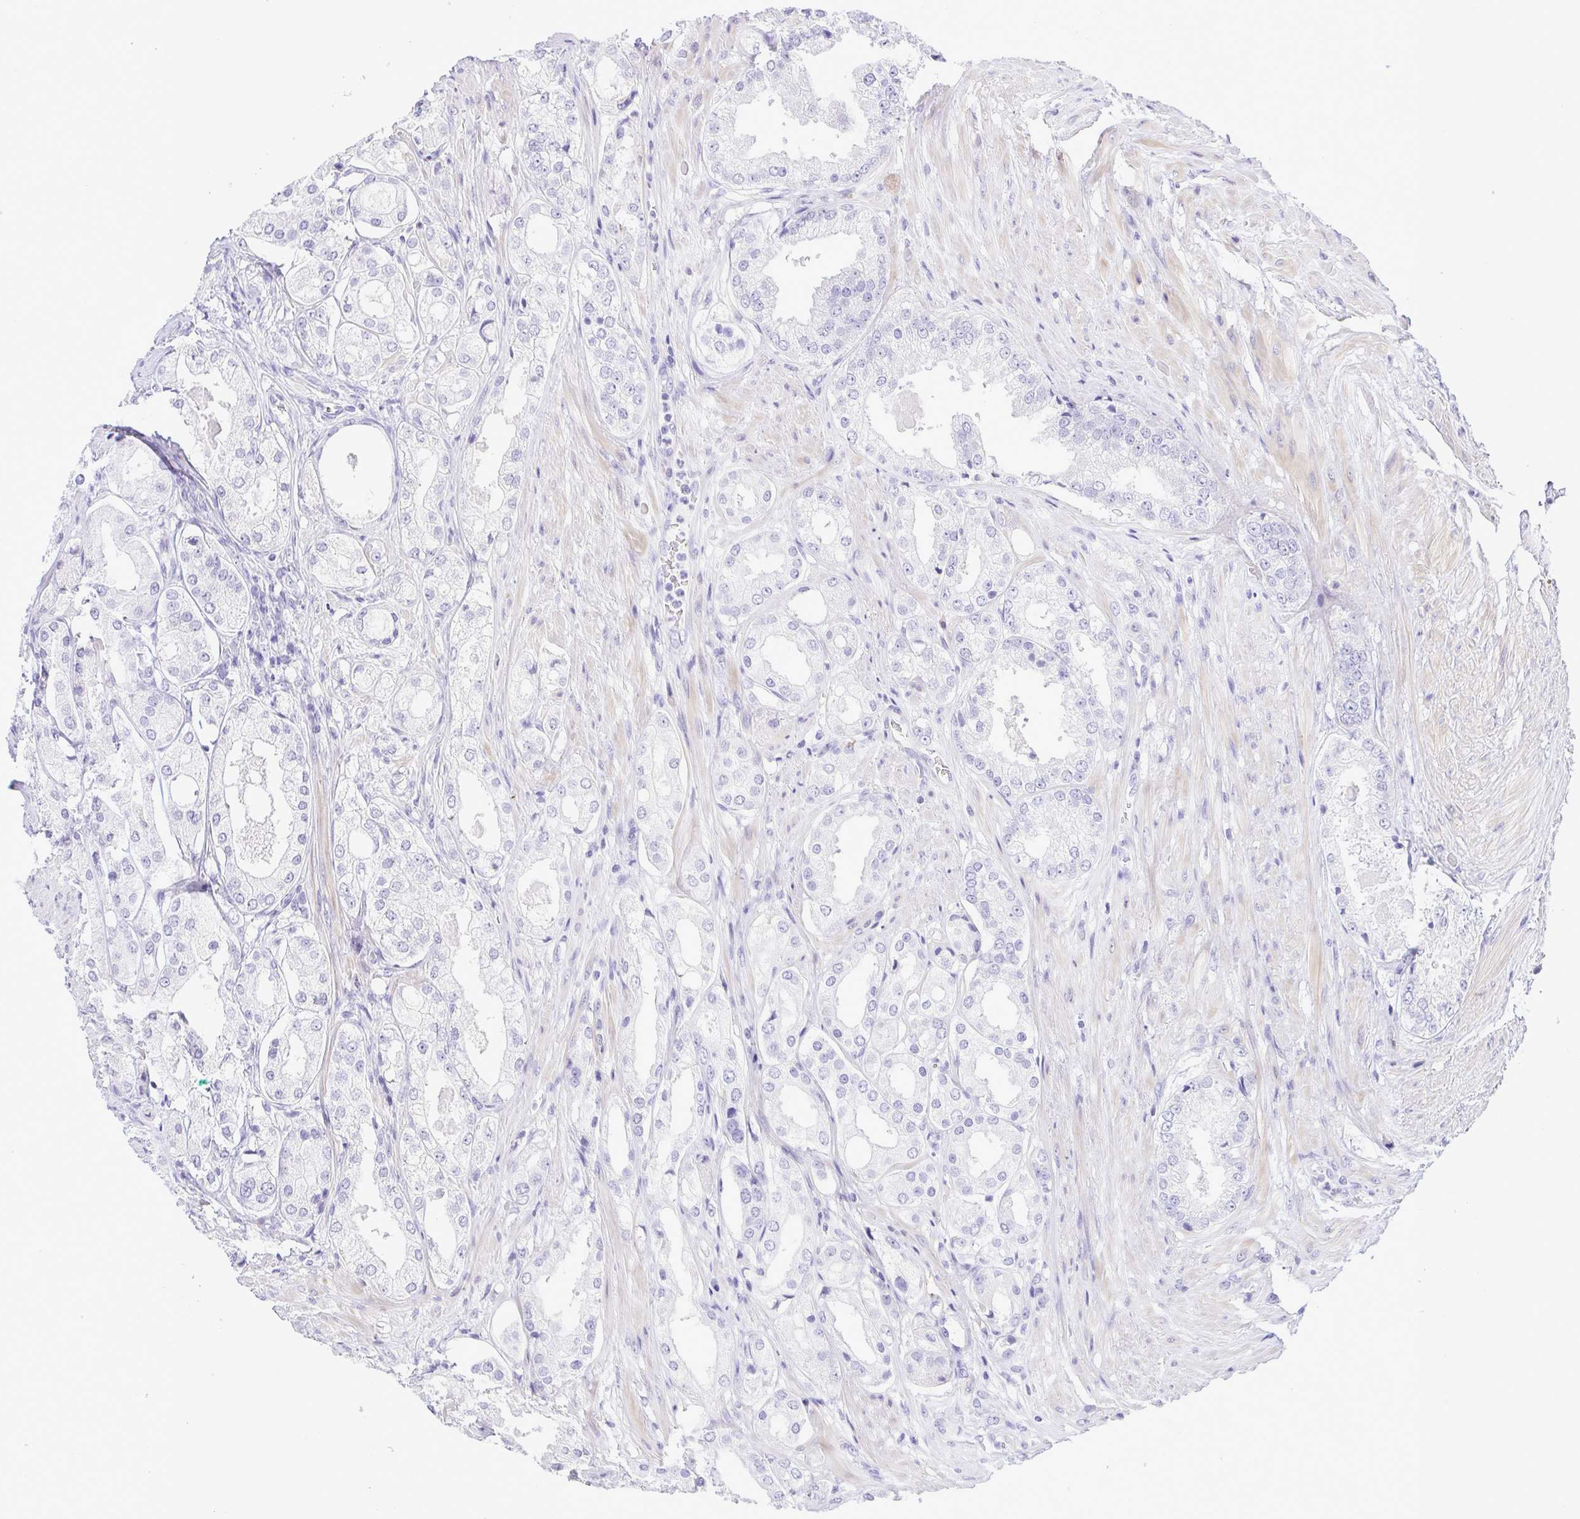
{"staining": {"intensity": "negative", "quantity": "none", "location": "none"}, "tissue": "prostate cancer", "cell_type": "Tumor cells", "image_type": "cancer", "snomed": [{"axis": "morphology", "description": "Adenocarcinoma, Low grade"}, {"axis": "topography", "description": "Prostate"}], "caption": "Tumor cells show no significant expression in prostate cancer.", "gene": "GPR182", "patient": {"sex": "male", "age": 68}}